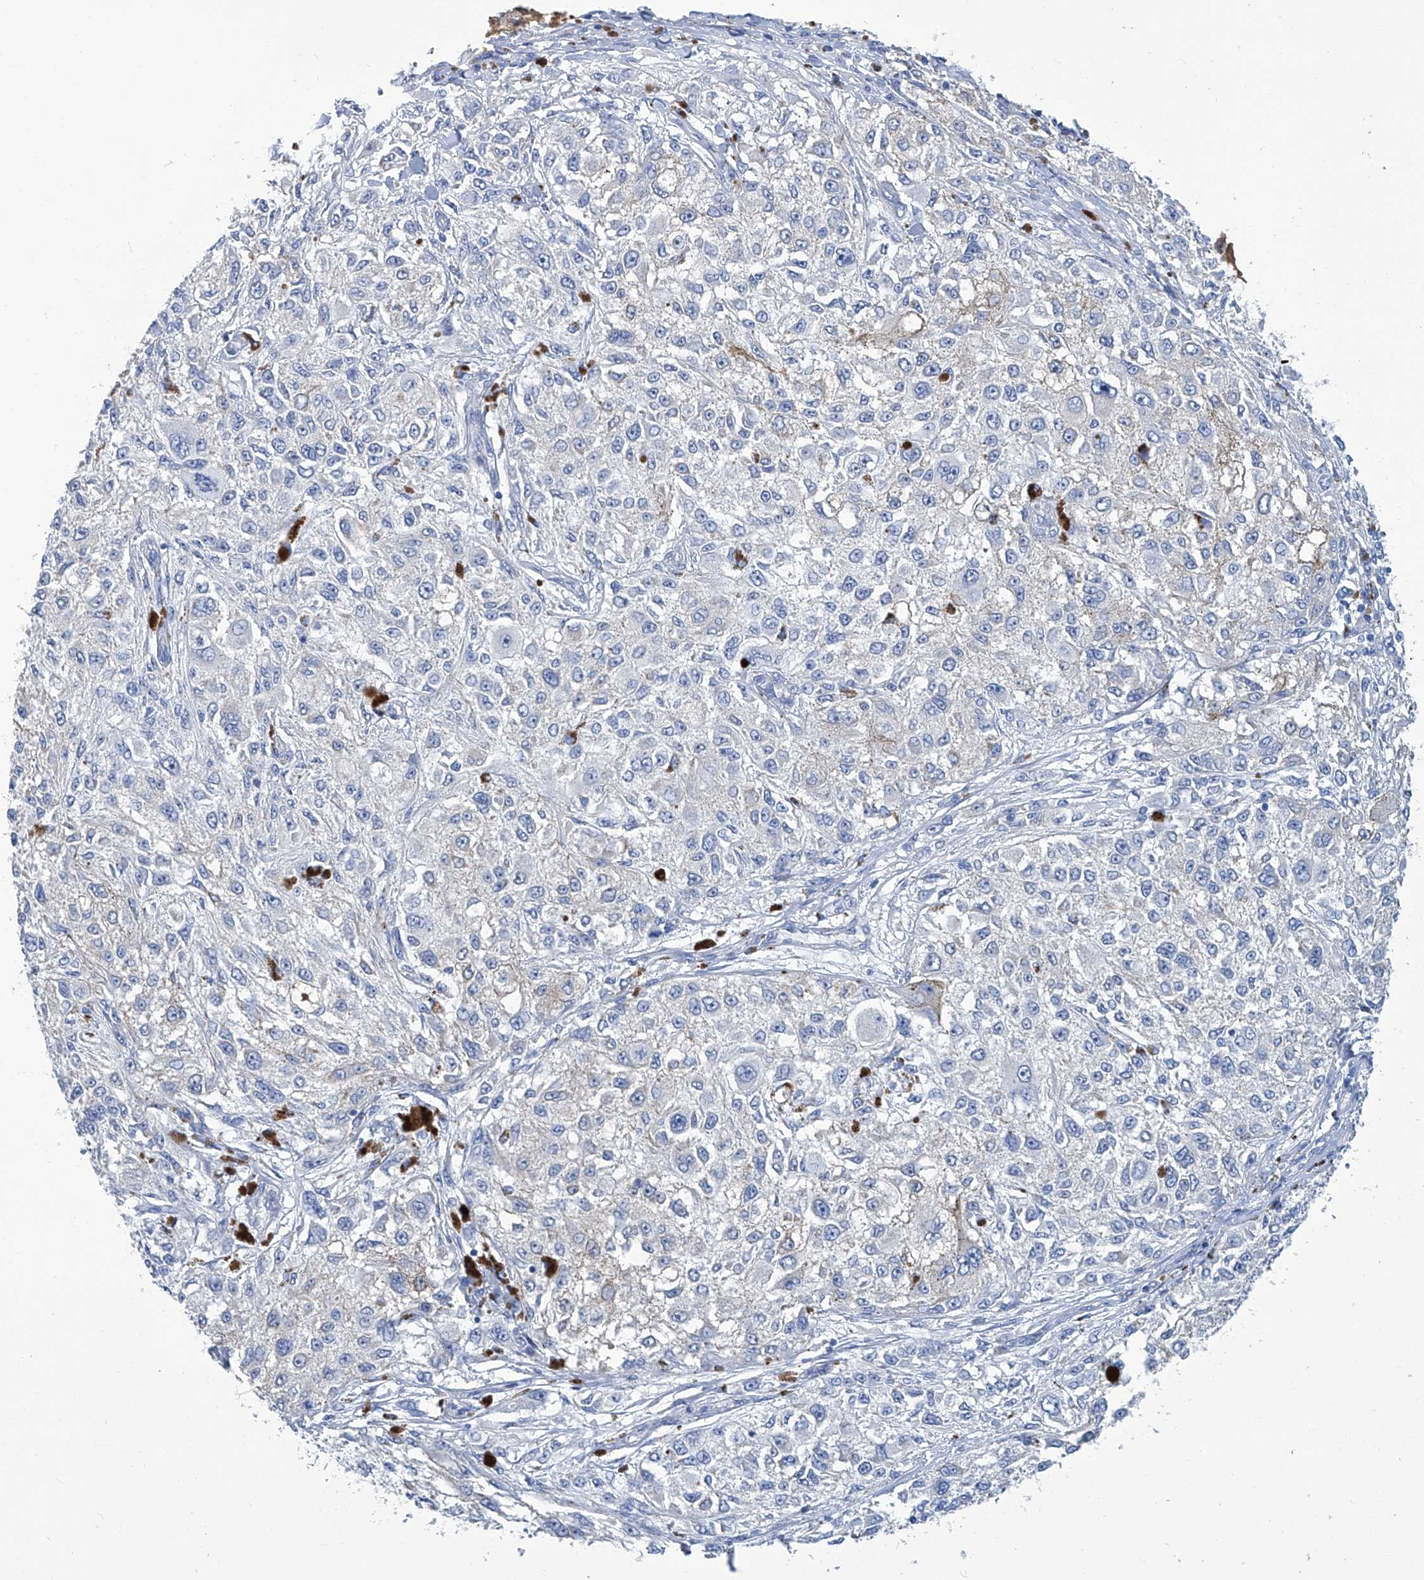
{"staining": {"intensity": "negative", "quantity": "none", "location": "none"}, "tissue": "melanoma", "cell_type": "Tumor cells", "image_type": "cancer", "snomed": [{"axis": "morphology", "description": "Necrosis, NOS"}, {"axis": "morphology", "description": "Malignant melanoma, NOS"}, {"axis": "topography", "description": "Skin"}], "caption": "An immunohistochemistry (IHC) histopathology image of malignant melanoma is shown. There is no staining in tumor cells of malignant melanoma. (Stains: DAB (3,3'-diaminobenzidine) IHC with hematoxylin counter stain, Microscopy: brightfield microscopy at high magnification).", "gene": "PFKL", "patient": {"sex": "female", "age": 87}}